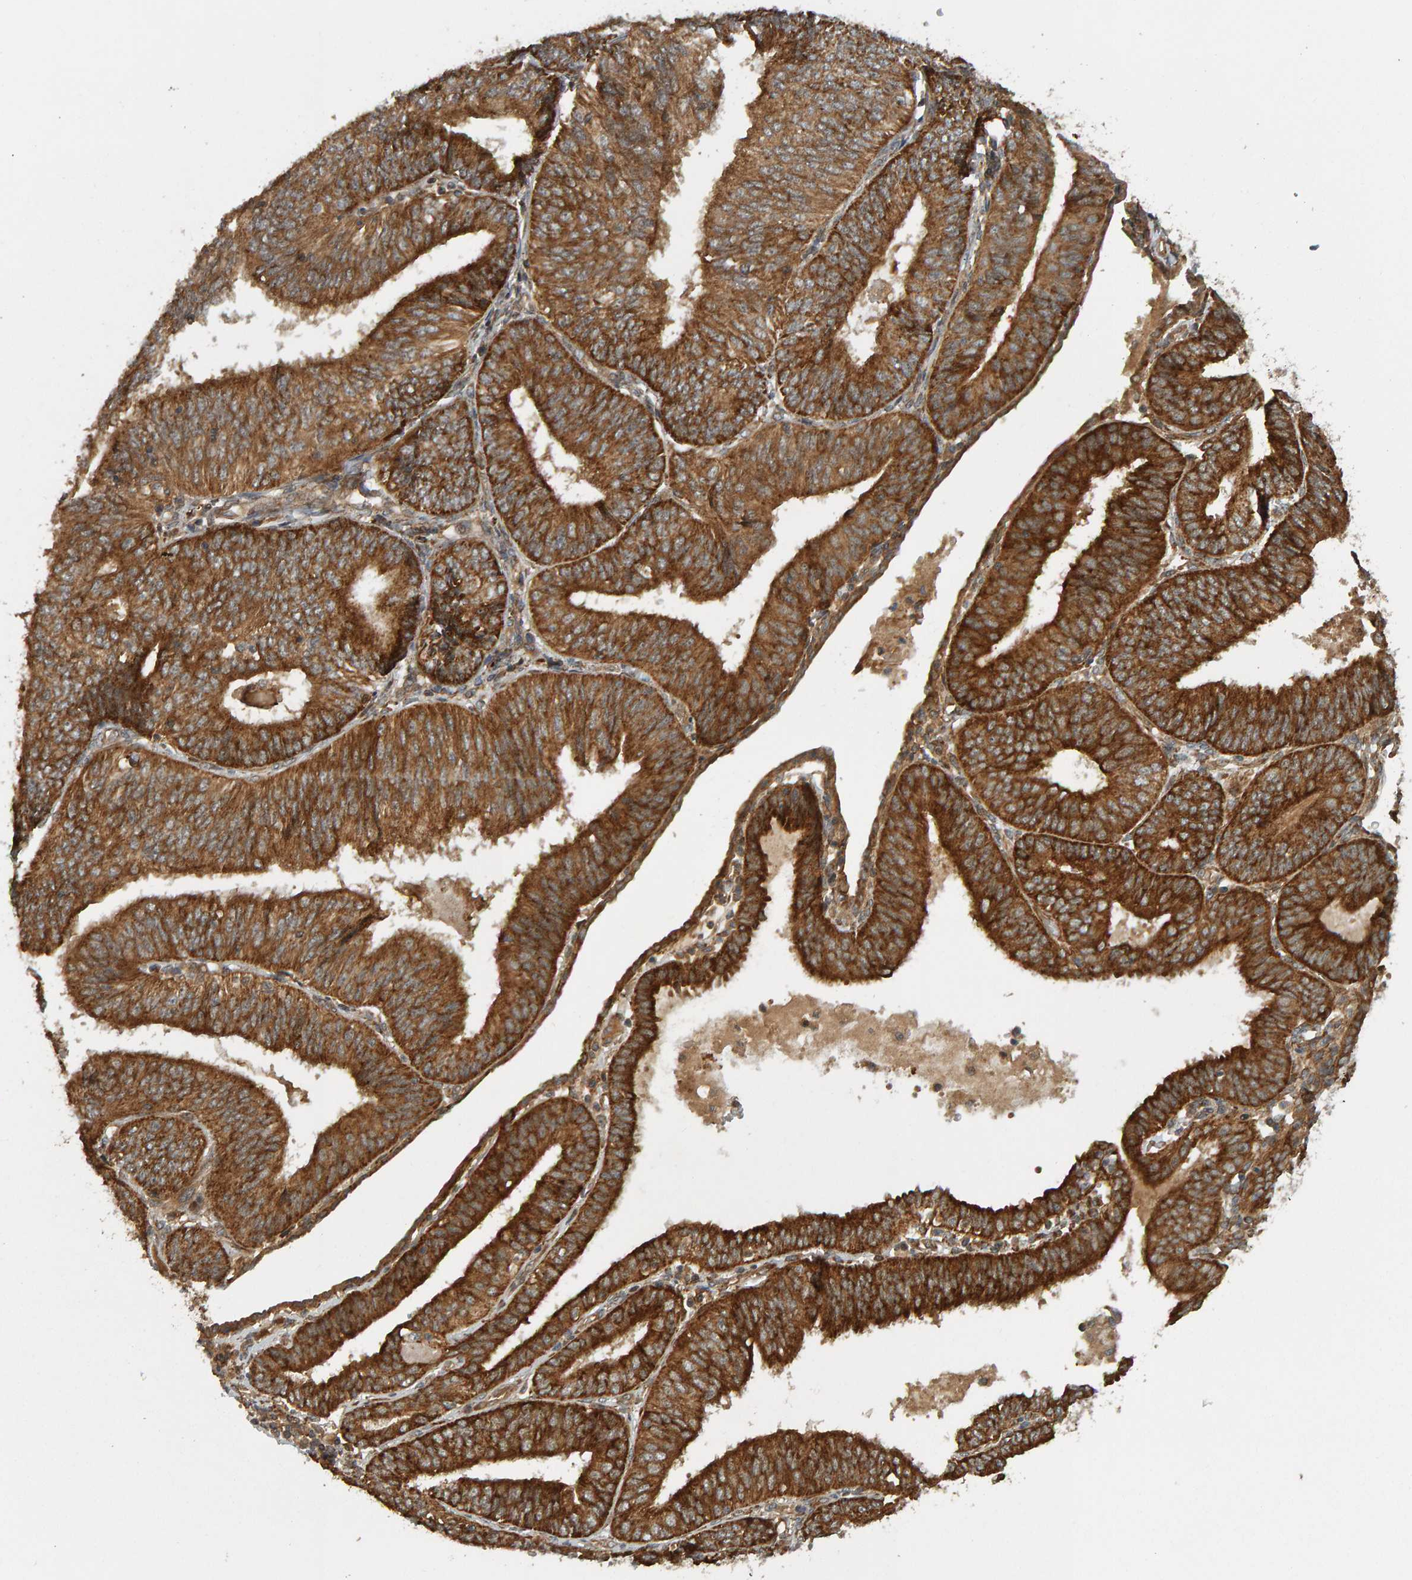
{"staining": {"intensity": "strong", "quantity": ">75%", "location": "cytoplasmic/membranous"}, "tissue": "endometrial cancer", "cell_type": "Tumor cells", "image_type": "cancer", "snomed": [{"axis": "morphology", "description": "Adenocarcinoma, NOS"}, {"axis": "topography", "description": "Endometrium"}], "caption": "High-power microscopy captured an IHC micrograph of endometrial cancer, revealing strong cytoplasmic/membranous staining in approximately >75% of tumor cells.", "gene": "ZFAND1", "patient": {"sex": "female", "age": 58}}